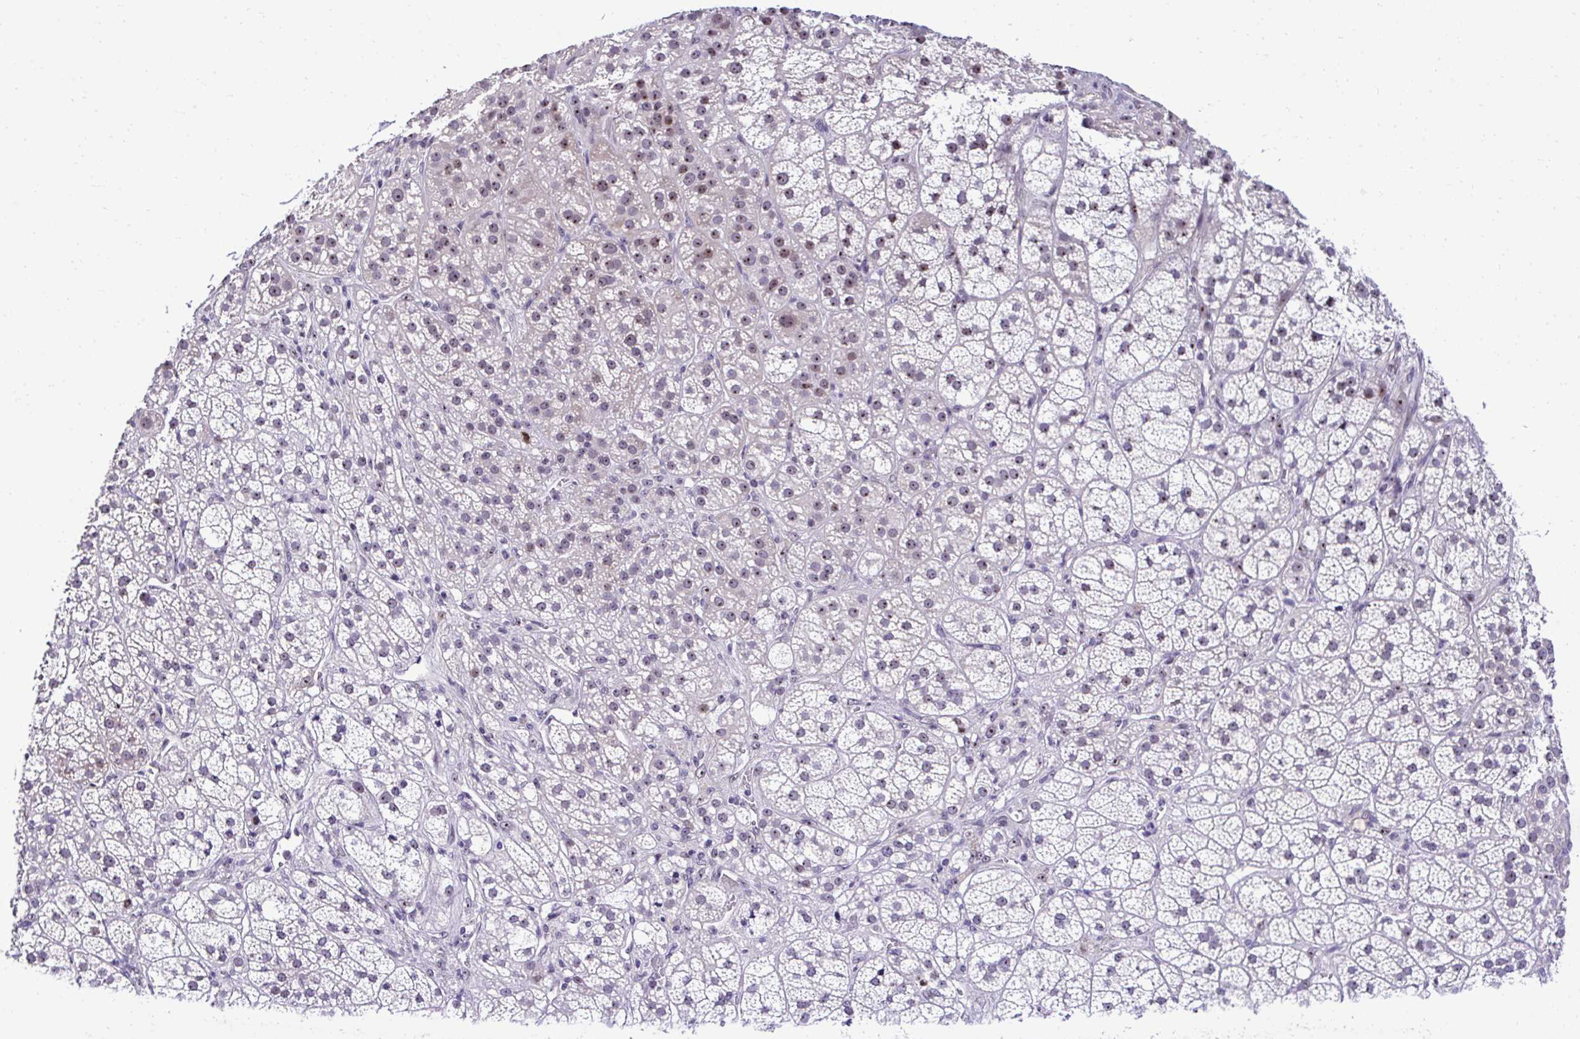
{"staining": {"intensity": "moderate", "quantity": ">75%", "location": "cytoplasmic/membranous,nuclear"}, "tissue": "adrenal gland", "cell_type": "Glandular cells", "image_type": "normal", "snomed": [{"axis": "morphology", "description": "Normal tissue, NOS"}, {"axis": "topography", "description": "Adrenal gland"}], "caption": "Immunohistochemical staining of benign human adrenal gland exhibits >75% levels of moderate cytoplasmic/membranous,nuclear protein staining in approximately >75% of glandular cells. The protein of interest is stained brown, and the nuclei are stained in blue (DAB (3,3'-diaminobenzidine) IHC with brightfield microscopy, high magnification).", "gene": "CEP72", "patient": {"sex": "female", "age": 60}}